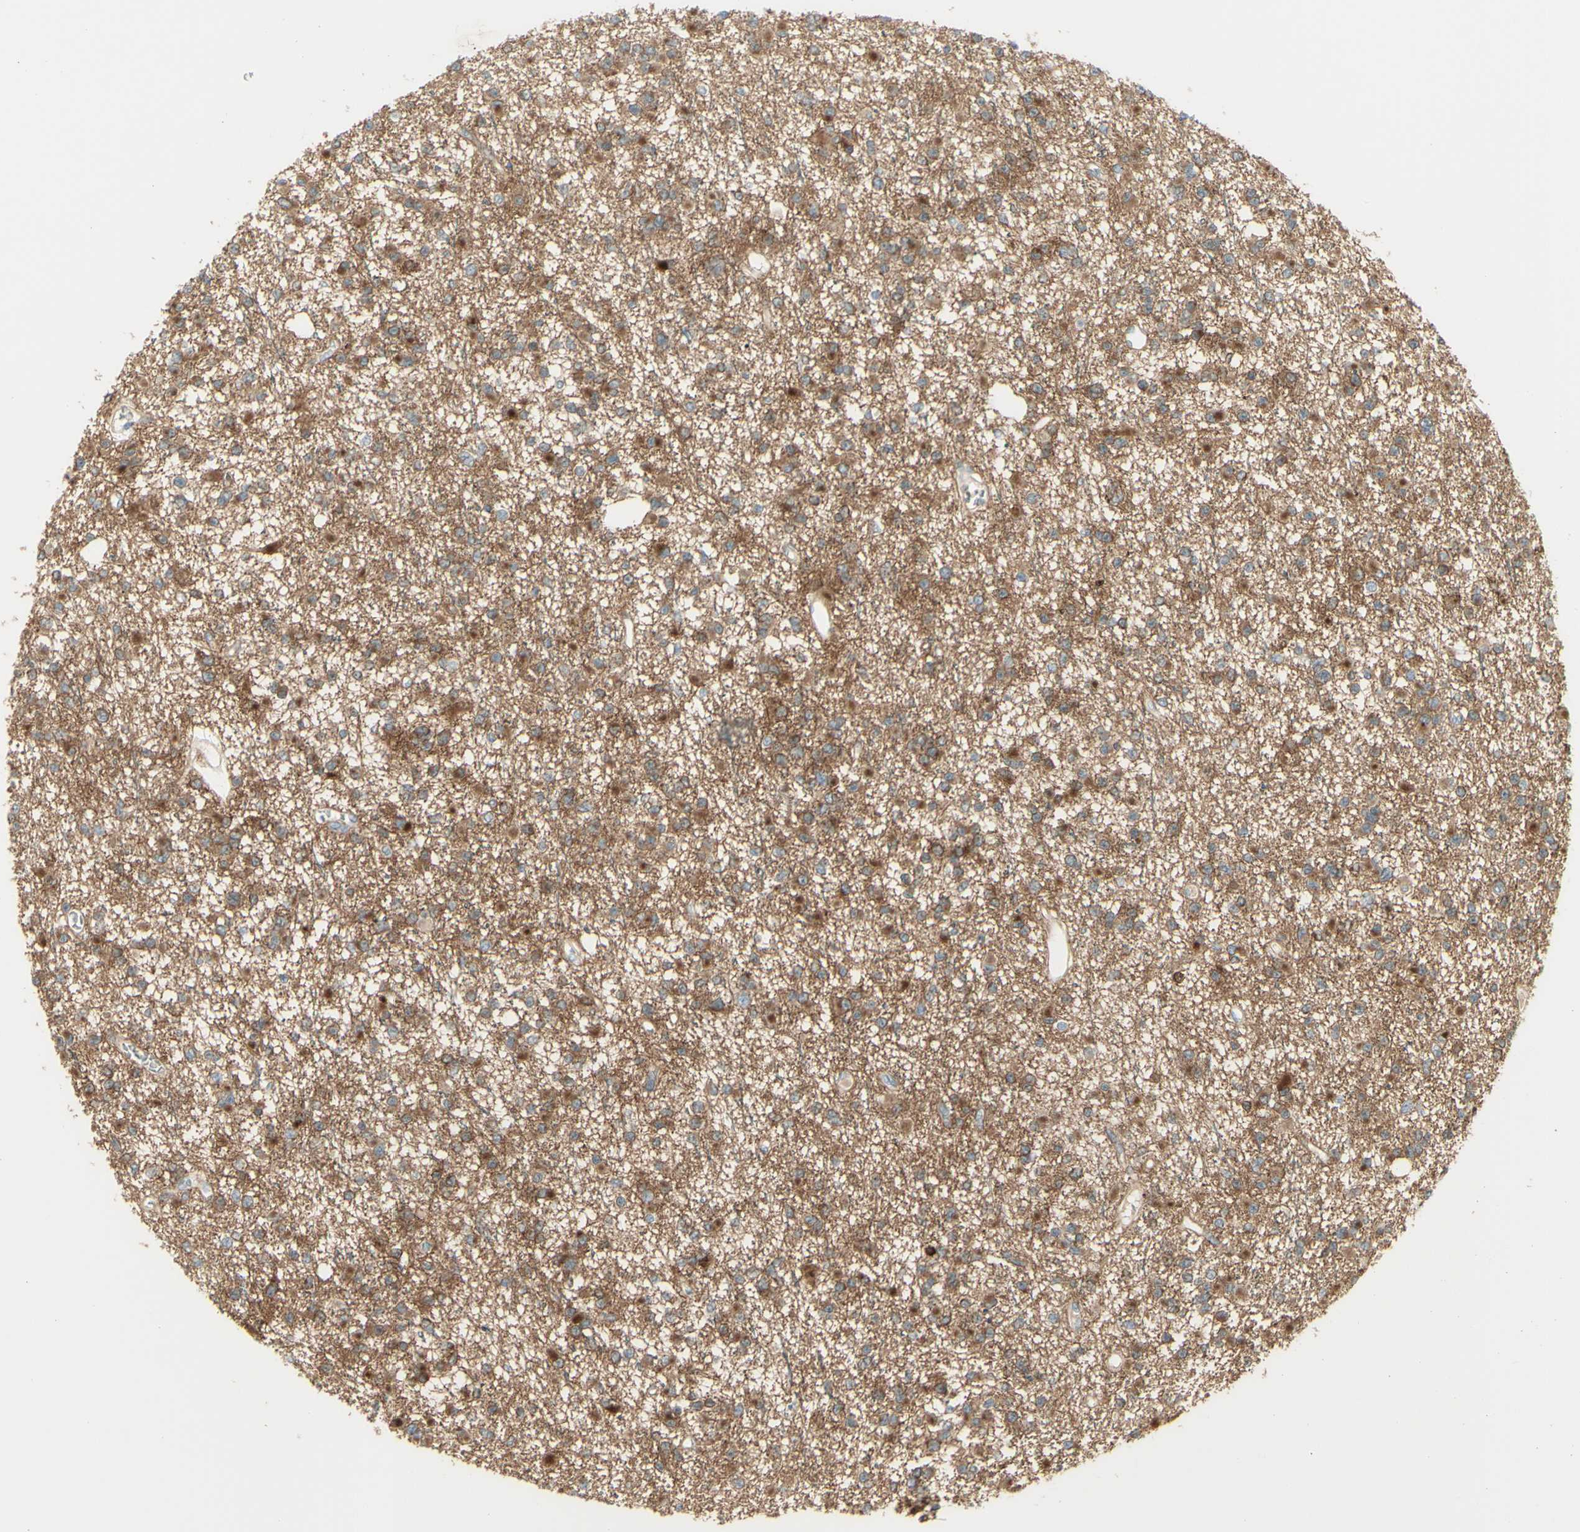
{"staining": {"intensity": "moderate", "quantity": ">75%", "location": "cytoplasmic/membranous"}, "tissue": "glioma", "cell_type": "Tumor cells", "image_type": "cancer", "snomed": [{"axis": "morphology", "description": "Glioma, malignant, Low grade"}, {"axis": "topography", "description": "Brain"}], "caption": "A brown stain shows moderate cytoplasmic/membranous expression of a protein in malignant glioma (low-grade) tumor cells. (DAB IHC, brown staining for protein, blue staining for nuclei).", "gene": "PCDHGA2", "patient": {"sex": "female", "age": 22}}